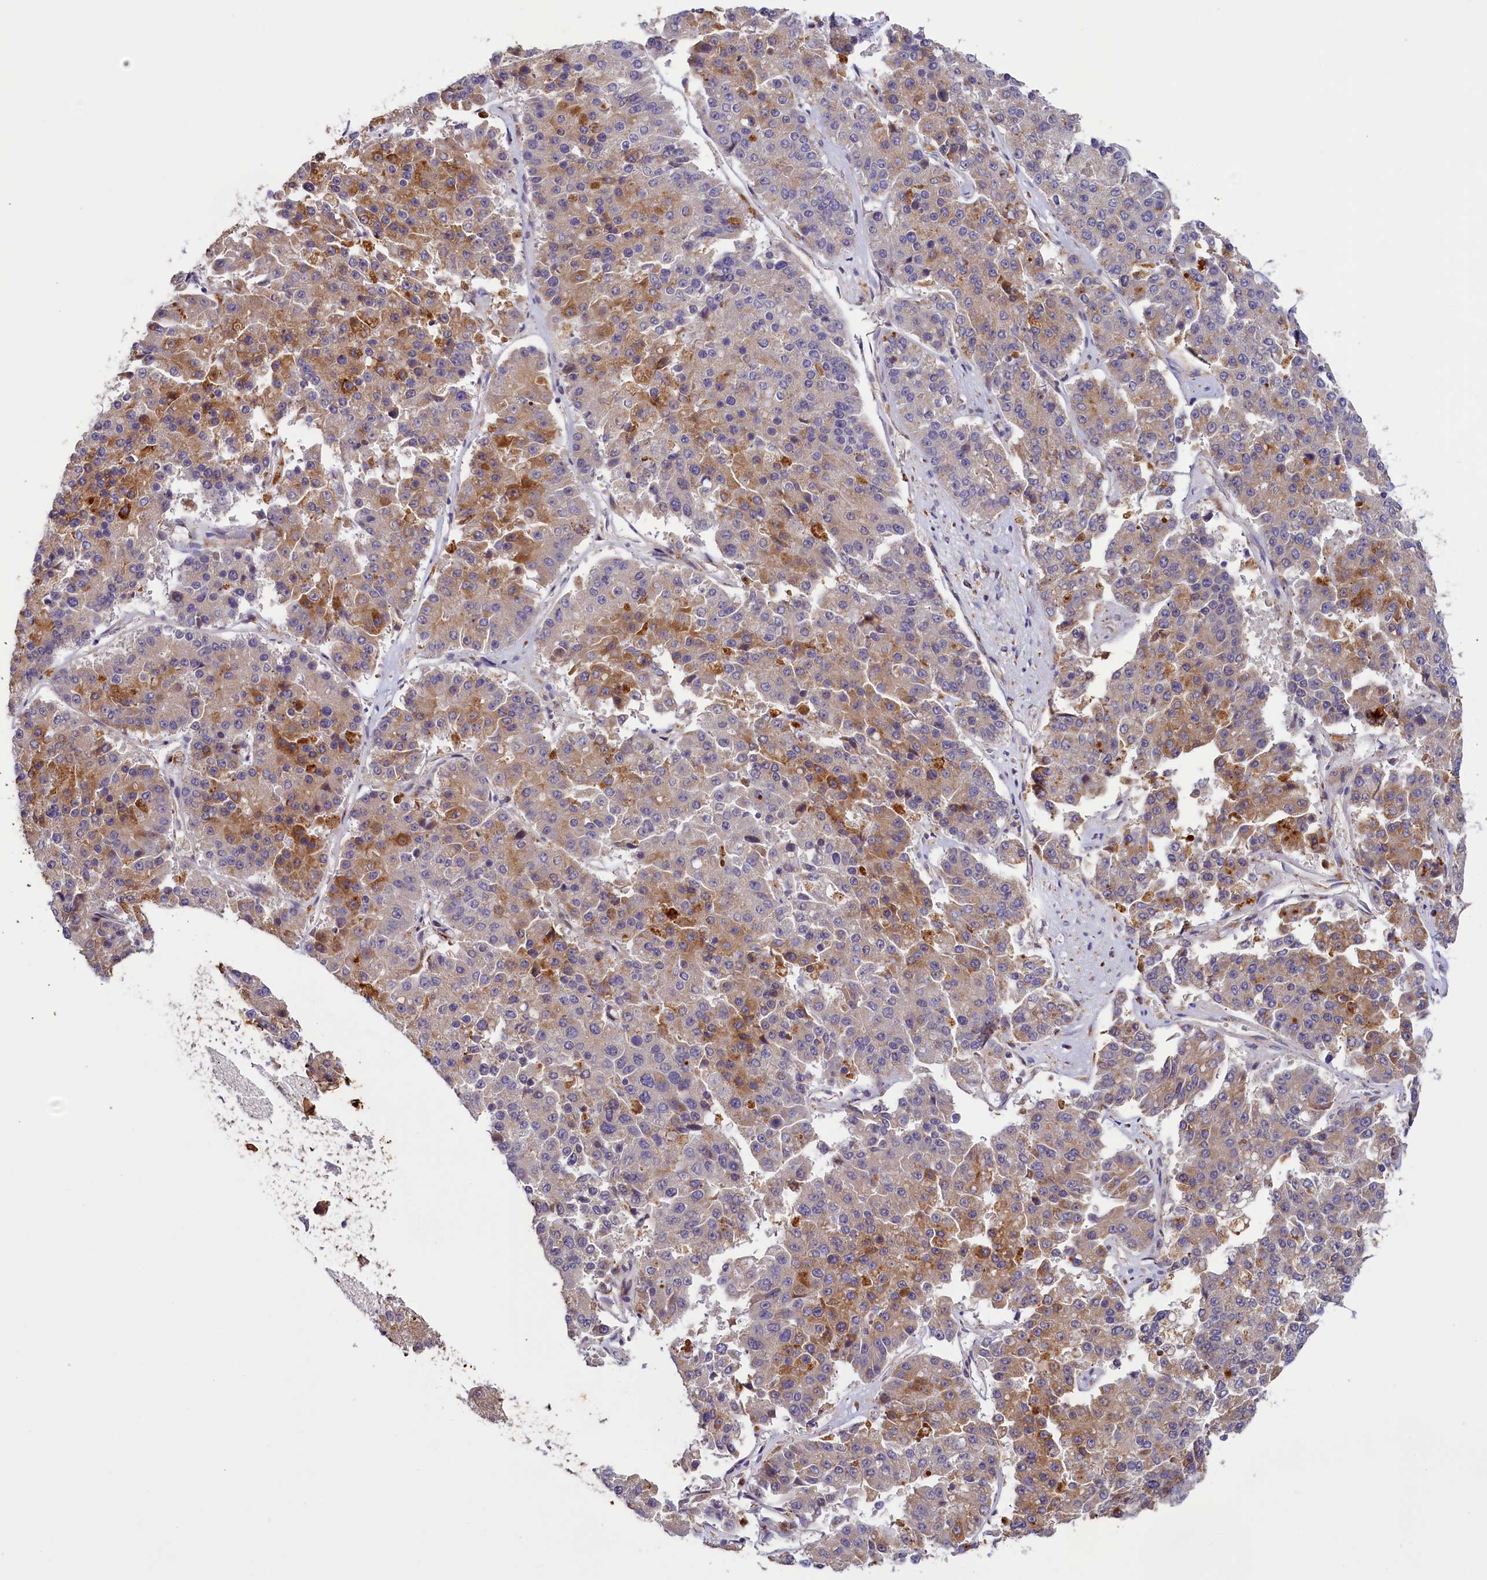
{"staining": {"intensity": "moderate", "quantity": "<25%", "location": "cytoplasmic/membranous"}, "tissue": "pancreatic cancer", "cell_type": "Tumor cells", "image_type": "cancer", "snomed": [{"axis": "morphology", "description": "Adenocarcinoma, NOS"}, {"axis": "topography", "description": "Pancreas"}], "caption": "This photomicrograph exhibits pancreatic cancer stained with IHC to label a protein in brown. The cytoplasmic/membranous of tumor cells show moderate positivity for the protein. Nuclei are counter-stained blue.", "gene": "DYNC2H1", "patient": {"sex": "male", "age": 50}}